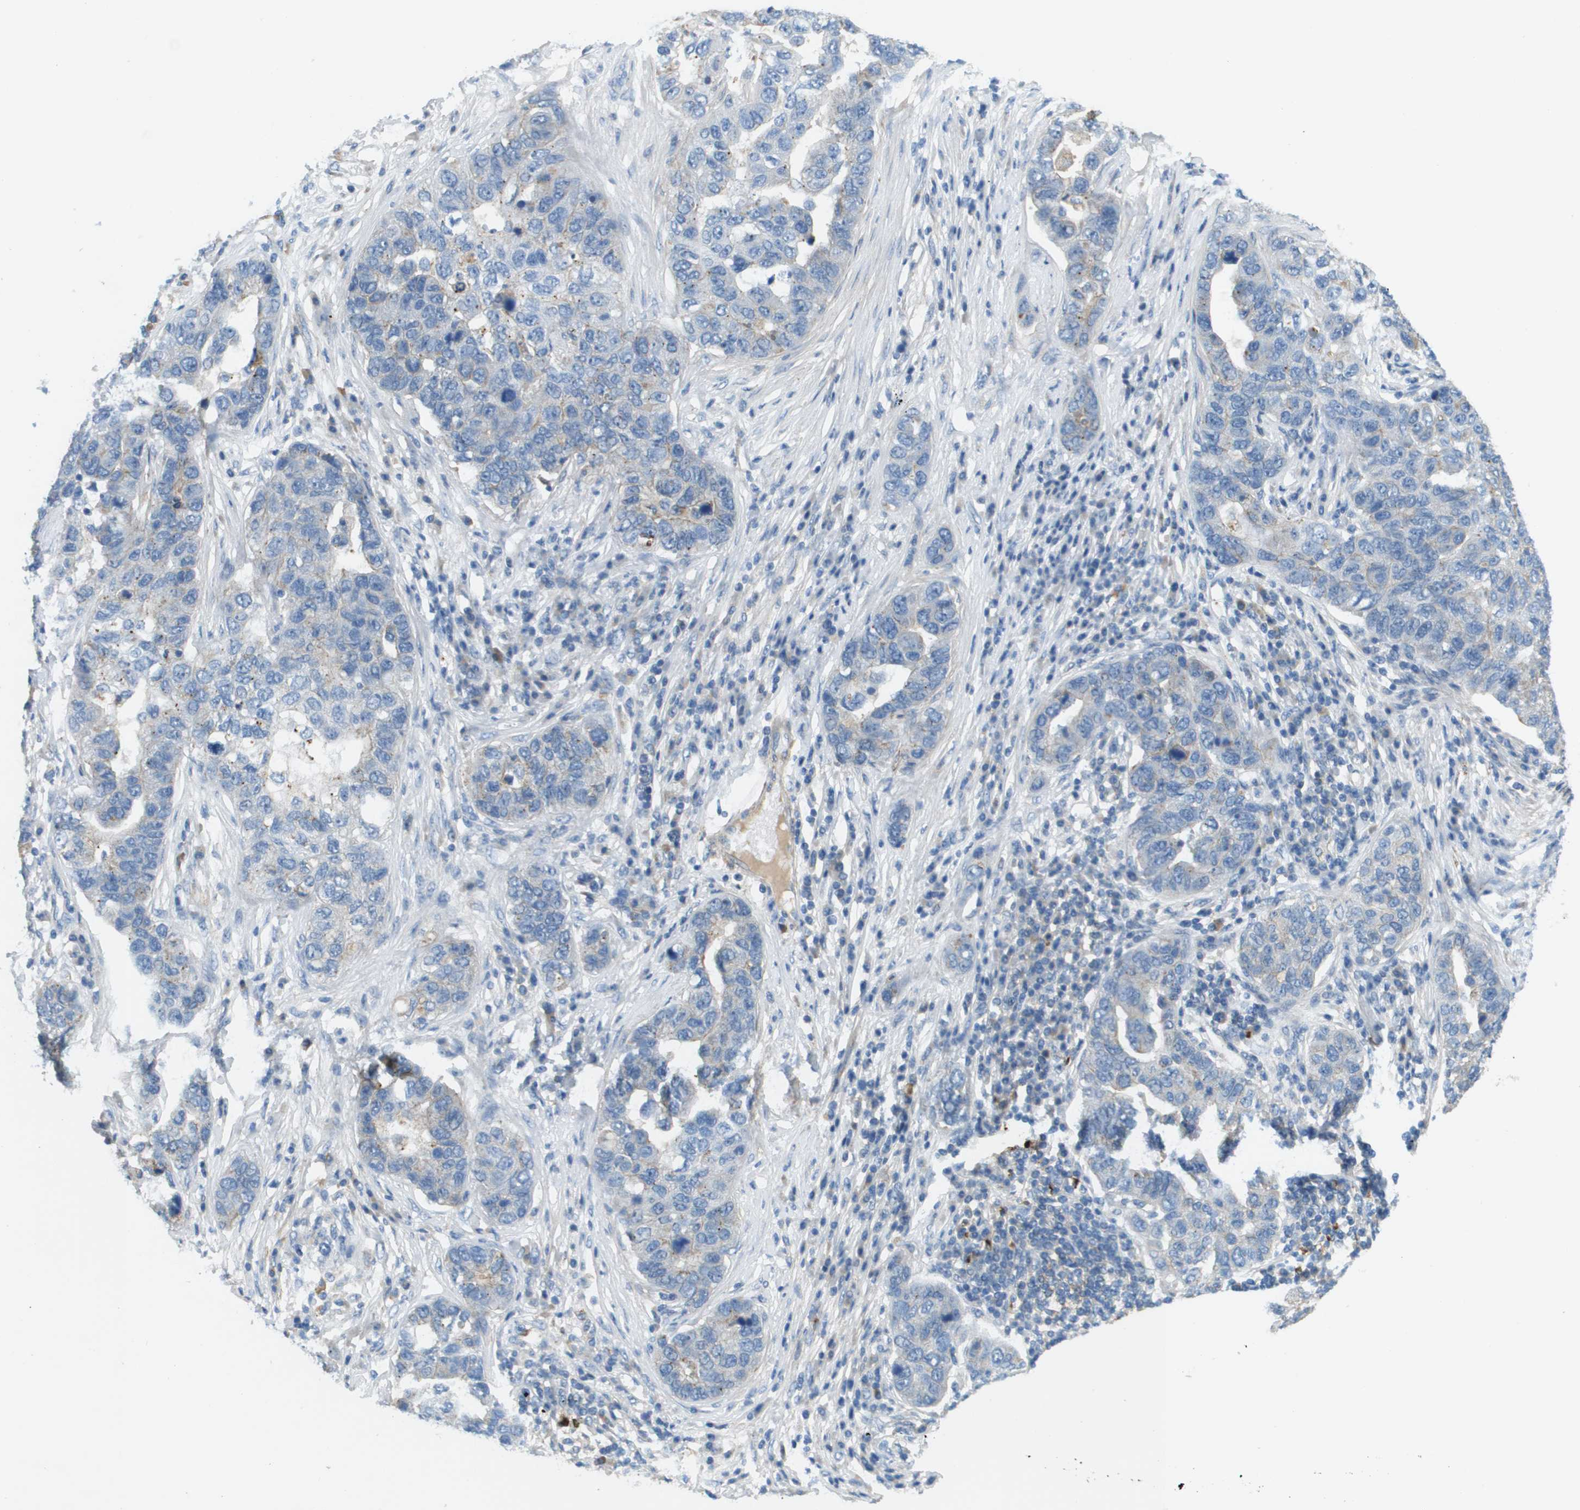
{"staining": {"intensity": "negative", "quantity": "none", "location": "none"}, "tissue": "pancreatic cancer", "cell_type": "Tumor cells", "image_type": "cancer", "snomed": [{"axis": "morphology", "description": "Adenocarcinoma, NOS"}, {"axis": "topography", "description": "Pancreas"}], "caption": "Tumor cells show no significant protein expression in pancreatic cancer.", "gene": "MYH11", "patient": {"sex": "female", "age": 61}}